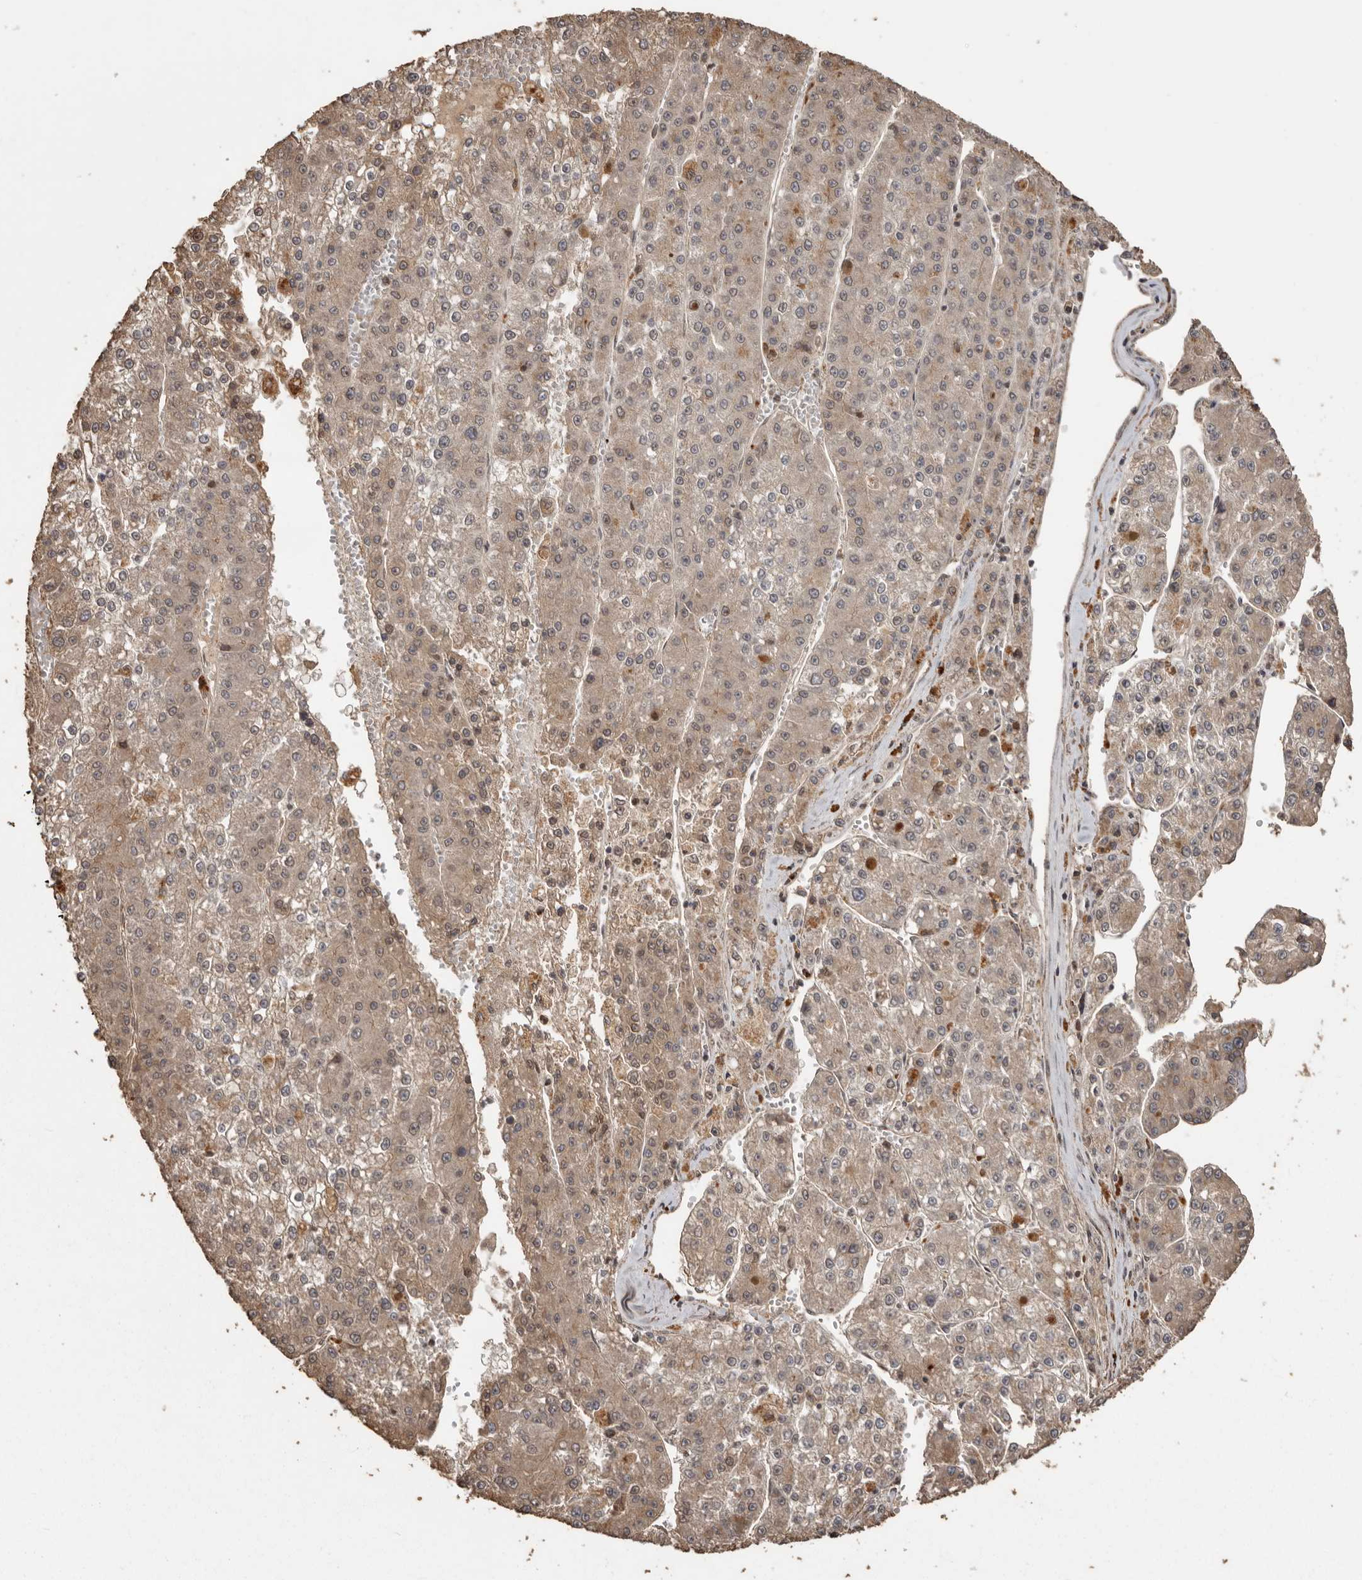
{"staining": {"intensity": "weak", "quantity": ">75%", "location": "cytoplasmic/membranous"}, "tissue": "liver cancer", "cell_type": "Tumor cells", "image_type": "cancer", "snomed": [{"axis": "morphology", "description": "Carcinoma, Hepatocellular, NOS"}, {"axis": "topography", "description": "Liver"}], "caption": "The micrograph shows immunohistochemical staining of liver hepatocellular carcinoma. There is weak cytoplasmic/membranous expression is present in approximately >75% of tumor cells.", "gene": "NUP43", "patient": {"sex": "female", "age": 73}}